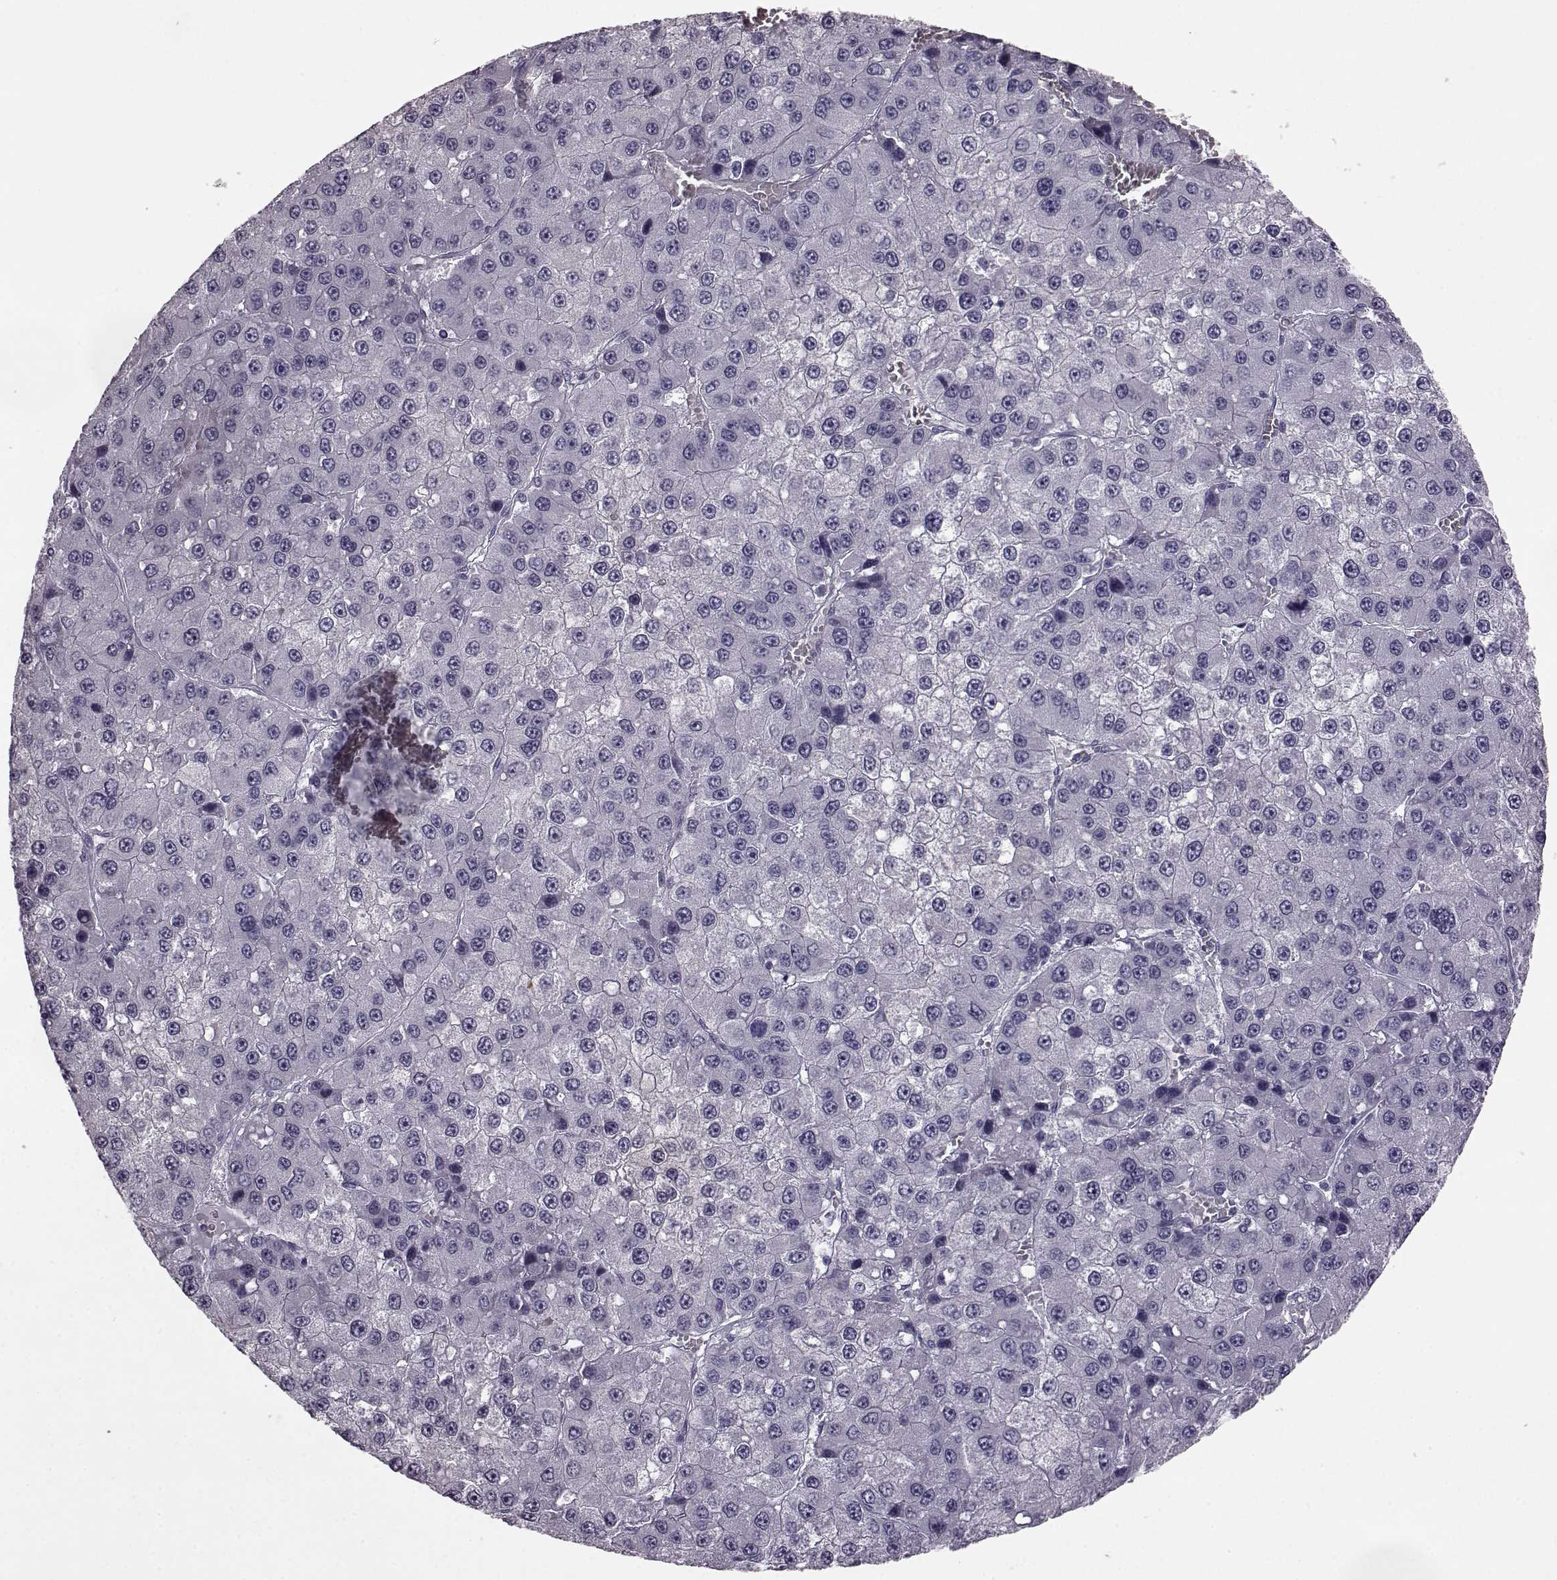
{"staining": {"intensity": "negative", "quantity": "none", "location": "none"}, "tissue": "liver cancer", "cell_type": "Tumor cells", "image_type": "cancer", "snomed": [{"axis": "morphology", "description": "Carcinoma, Hepatocellular, NOS"}, {"axis": "topography", "description": "Liver"}], "caption": "A histopathology image of human liver cancer is negative for staining in tumor cells. (DAB immunohistochemistry (IHC) visualized using brightfield microscopy, high magnification).", "gene": "ODAD4", "patient": {"sex": "female", "age": 73}}